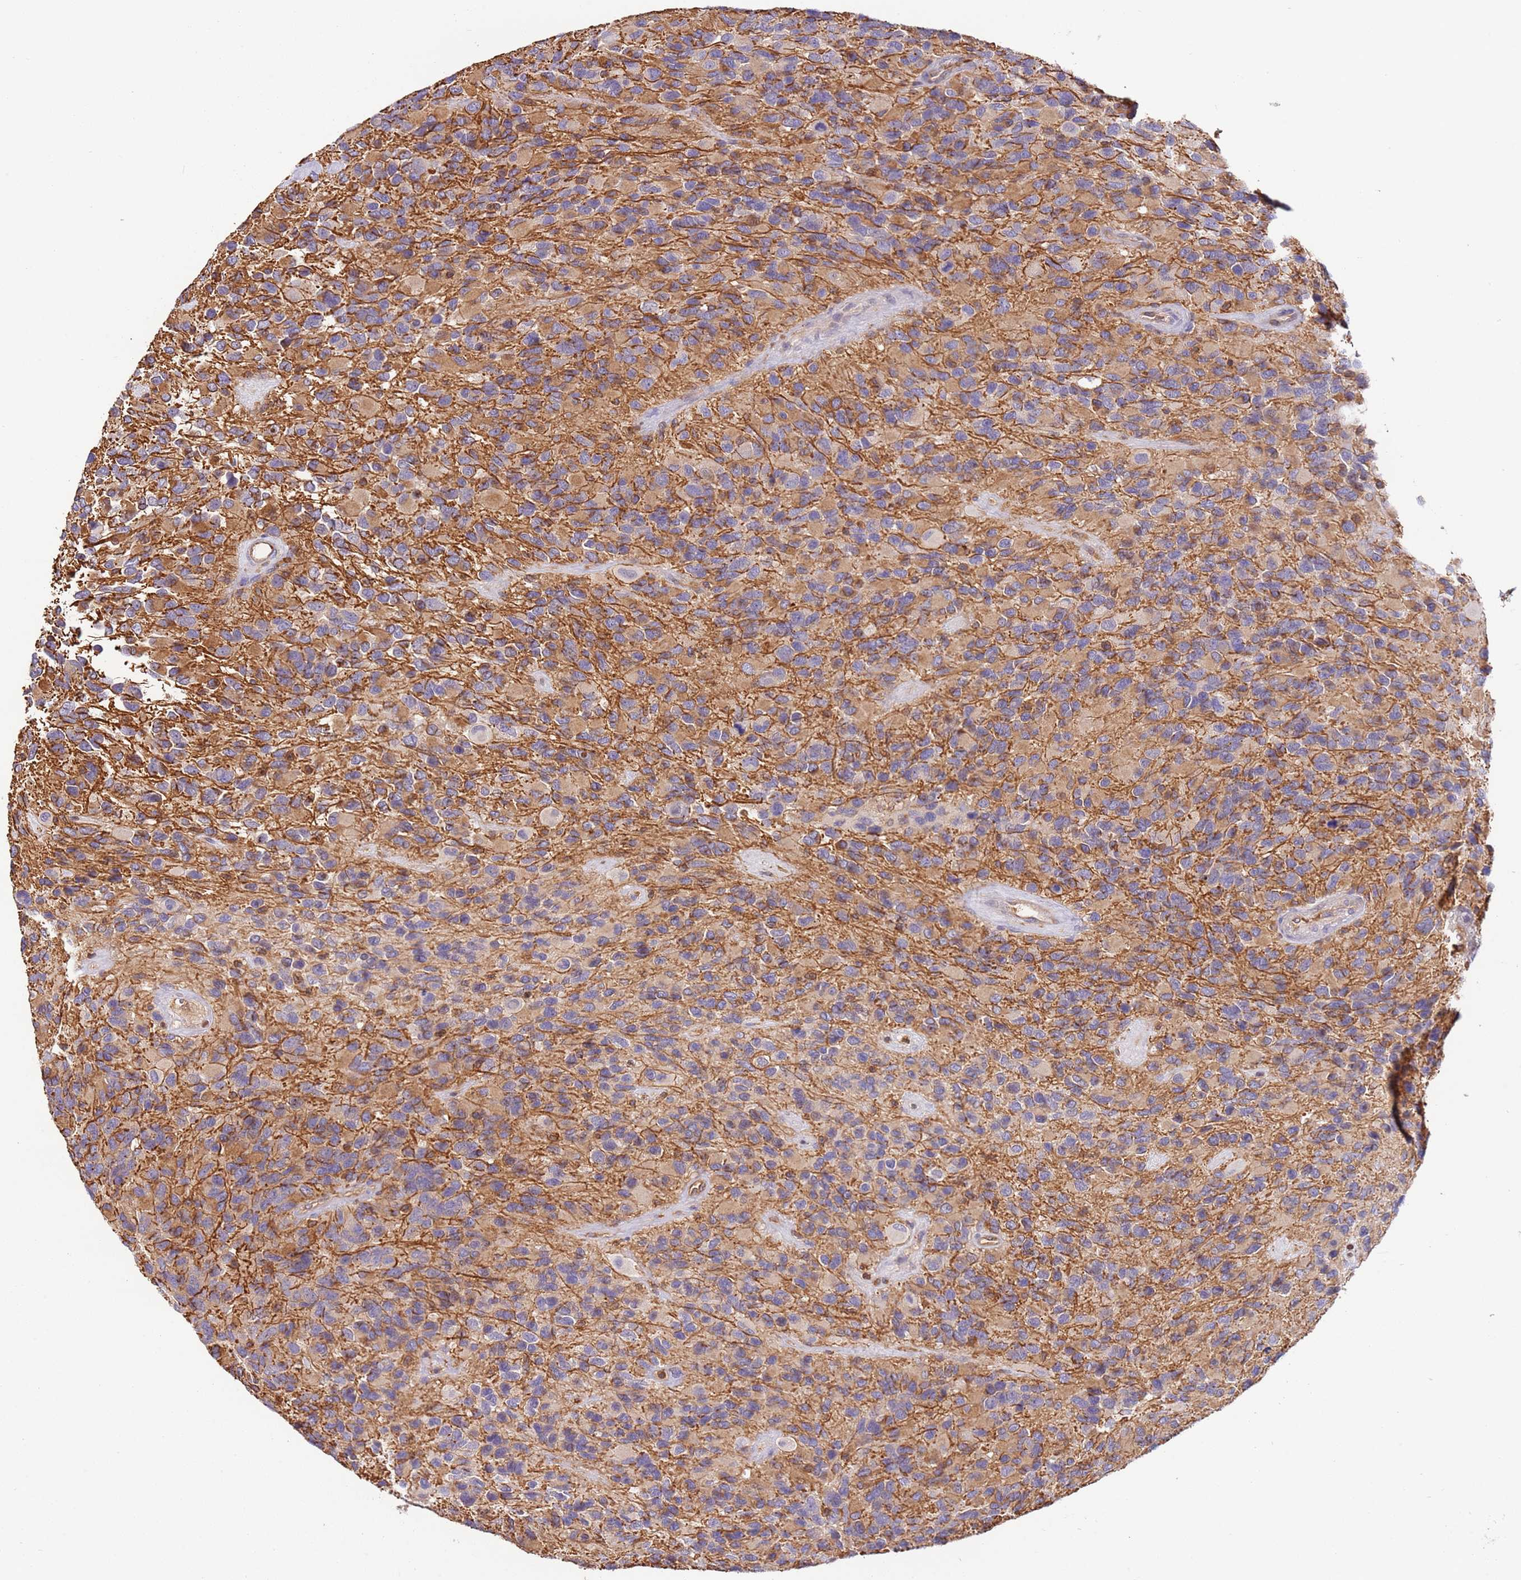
{"staining": {"intensity": "weak", "quantity": "25%-75%", "location": "cytoplasmic/membranous"}, "tissue": "glioma", "cell_type": "Tumor cells", "image_type": "cancer", "snomed": [{"axis": "morphology", "description": "Glioma, malignant, High grade"}, {"axis": "topography", "description": "Brain"}], "caption": "Immunohistochemical staining of human glioma exhibits low levels of weak cytoplasmic/membranous staining in about 25%-75% of tumor cells.", "gene": "OR6P1", "patient": {"sex": "male", "age": 77}}